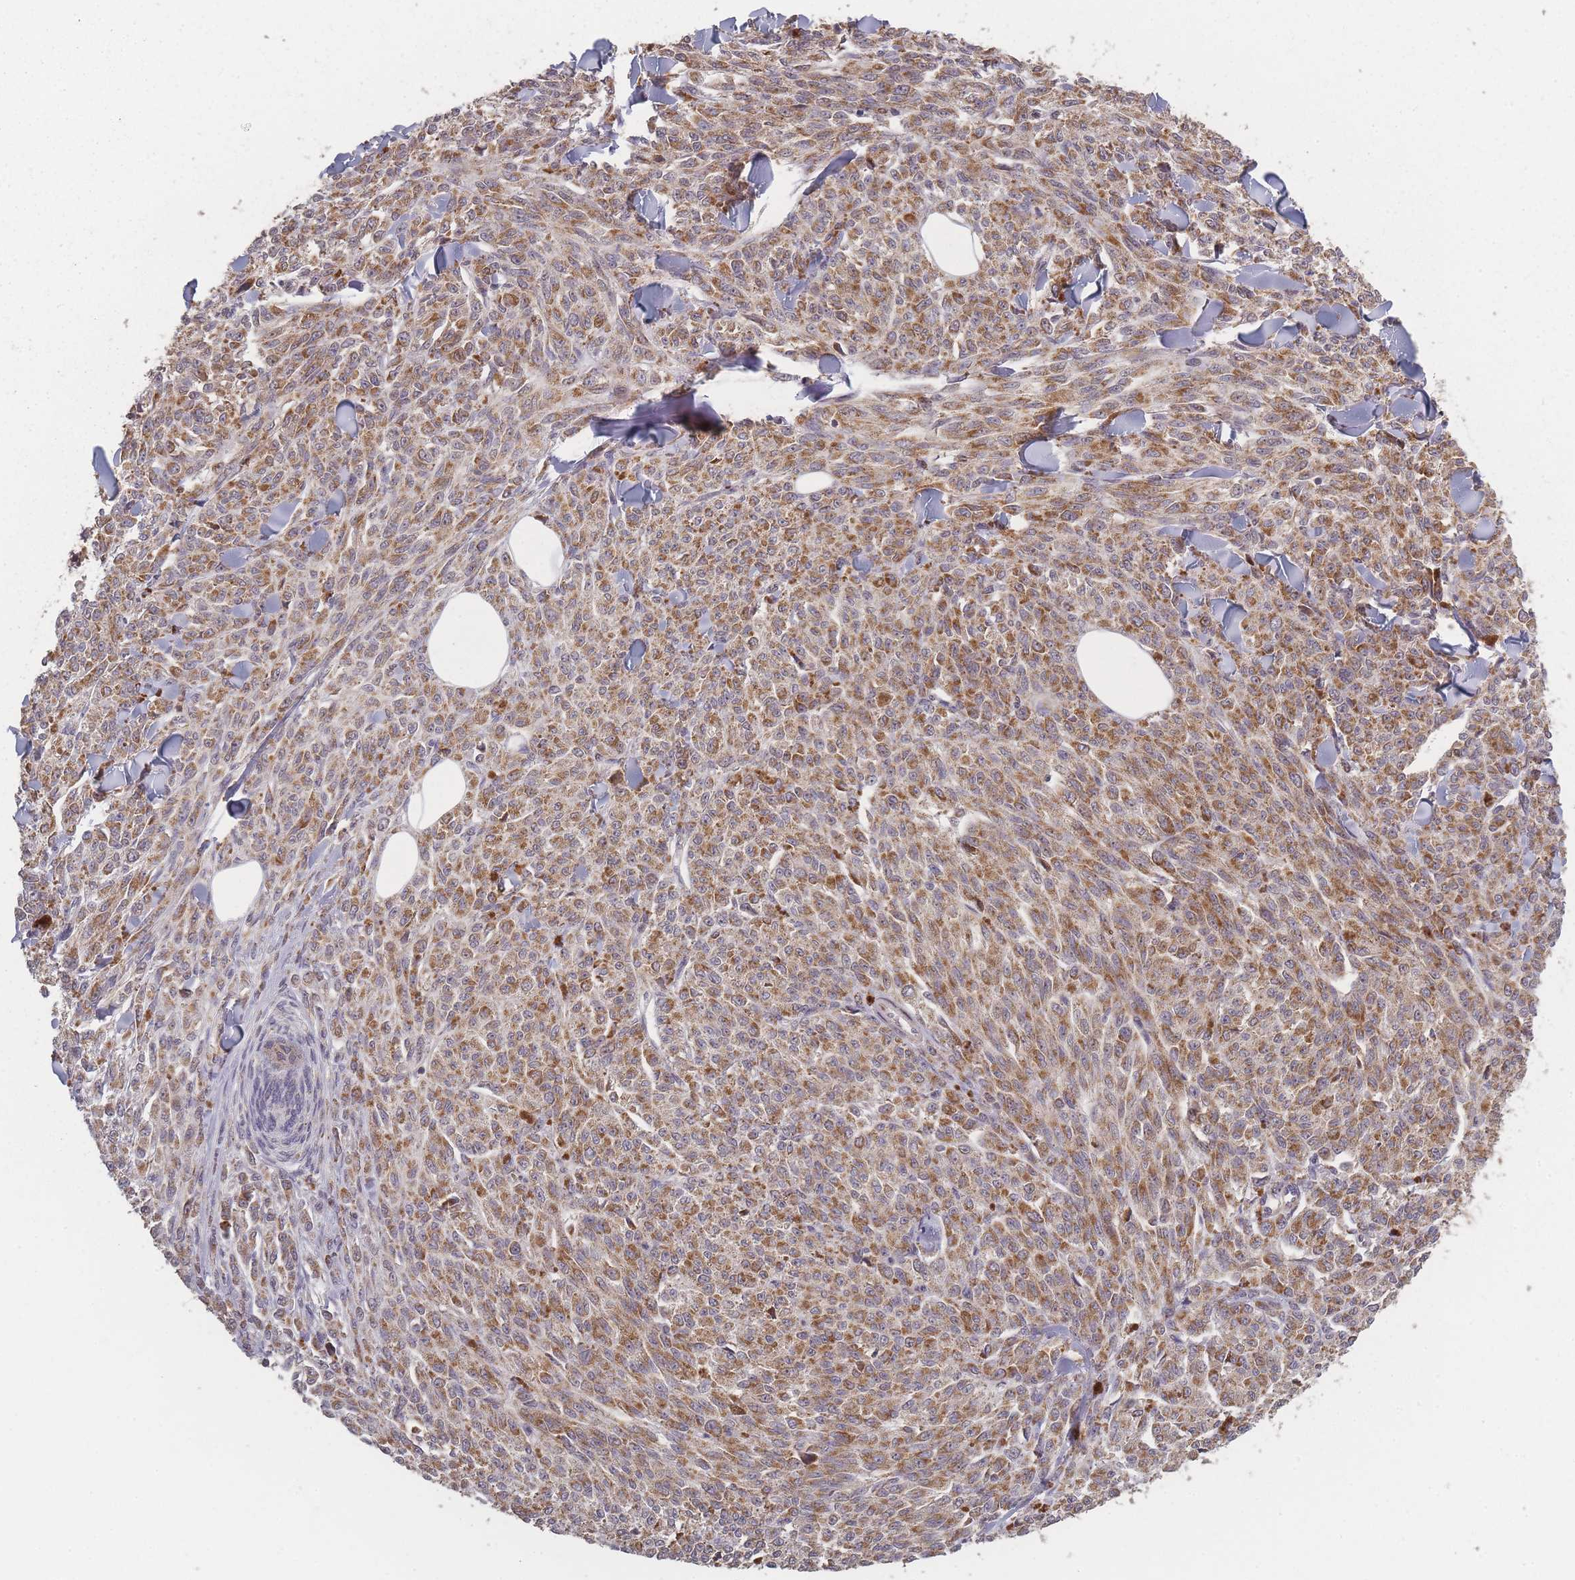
{"staining": {"intensity": "moderate", "quantity": ">75%", "location": "cytoplasmic/membranous"}, "tissue": "melanoma", "cell_type": "Tumor cells", "image_type": "cancer", "snomed": [{"axis": "morphology", "description": "Malignant melanoma, NOS"}, {"axis": "topography", "description": "Skin"}], "caption": "Human malignant melanoma stained with a brown dye exhibits moderate cytoplasmic/membranous positive expression in approximately >75% of tumor cells.", "gene": "LYRM7", "patient": {"sex": "female", "age": 52}}